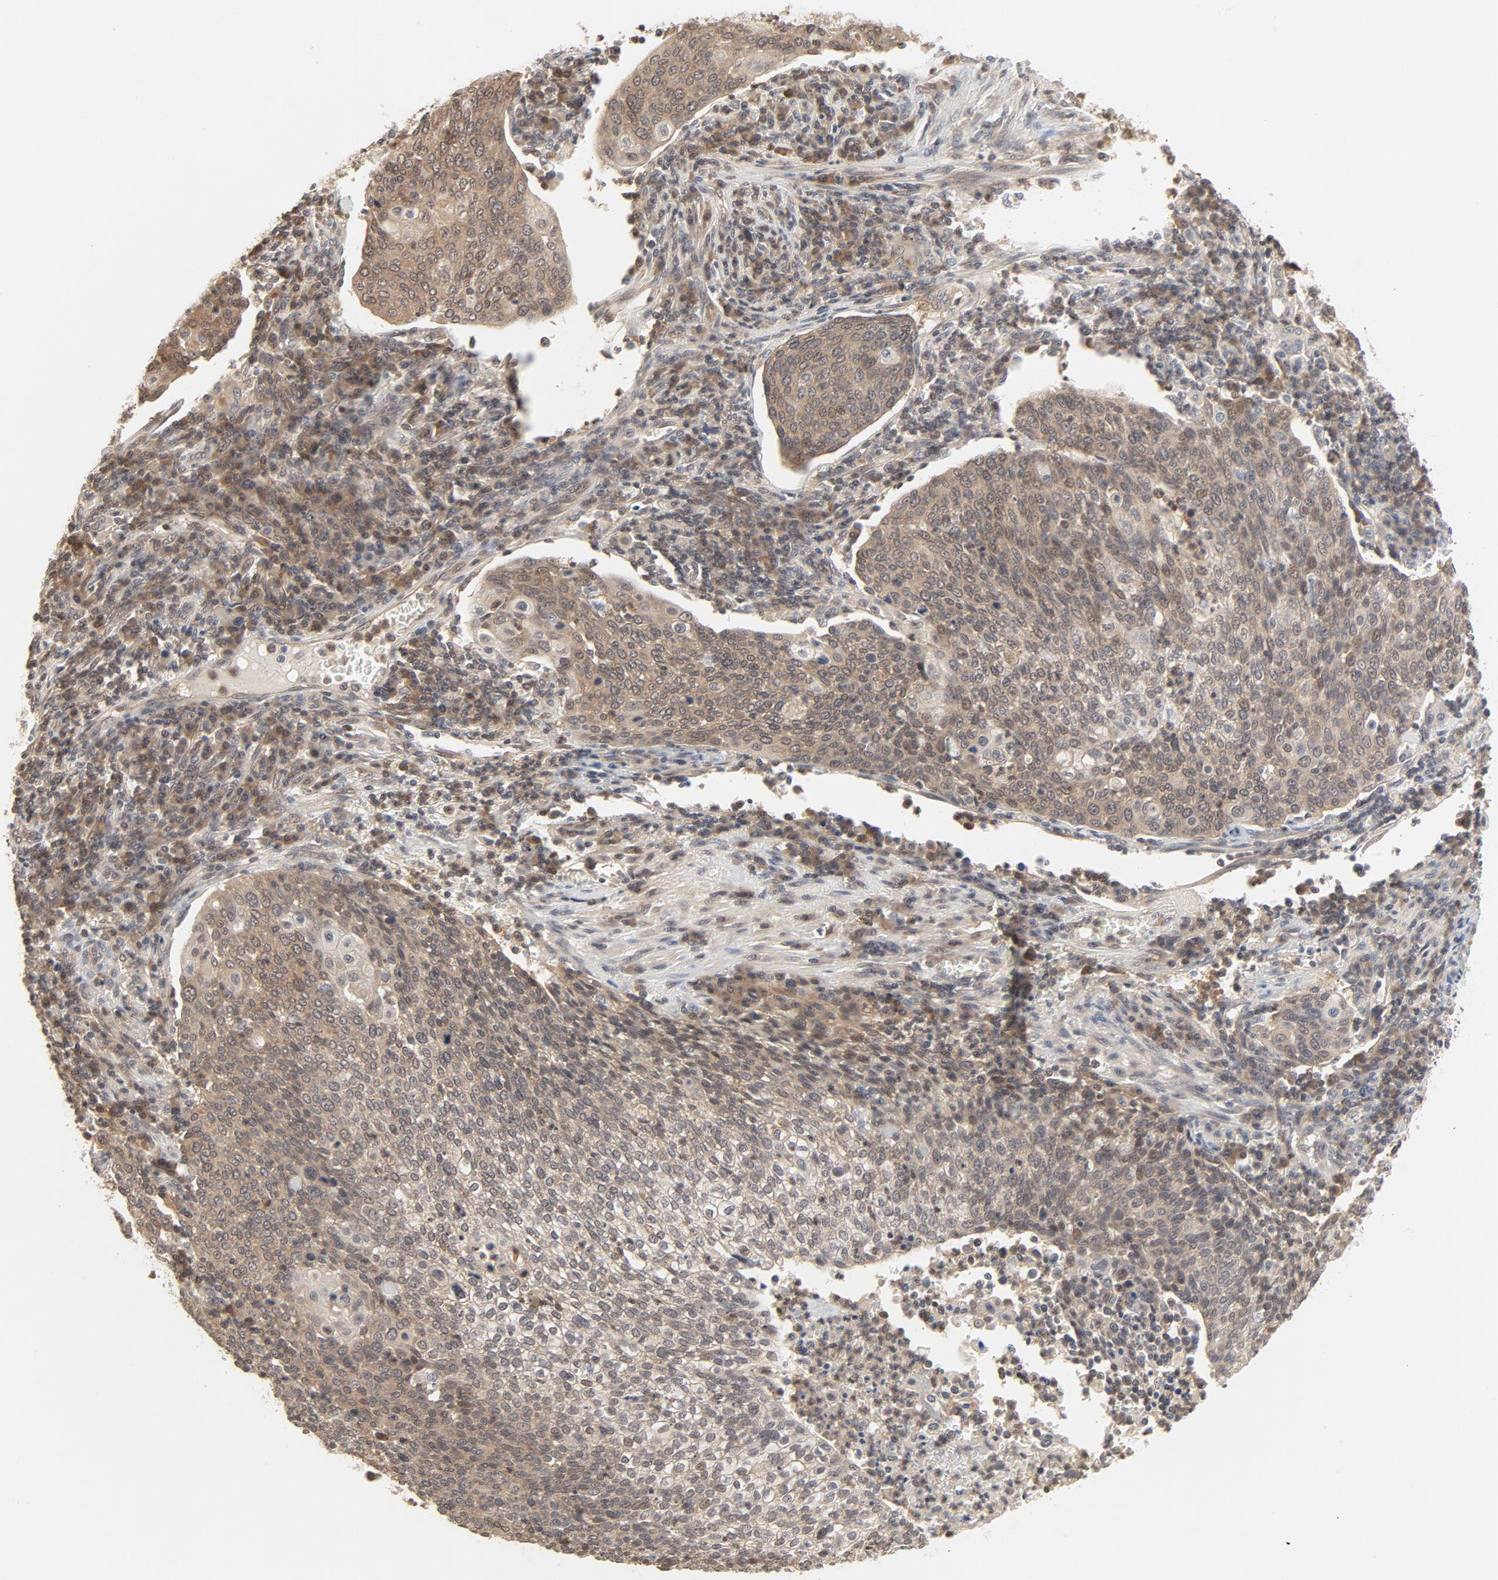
{"staining": {"intensity": "weak", "quantity": ">75%", "location": "cytoplasmic/membranous,nuclear"}, "tissue": "cervical cancer", "cell_type": "Tumor cells", "image_type": "cancer", "snomed": [{"axis": "morphology", "description": "Squamous cell carcinoma, NOS"}, {"axis": "topography", "description": "Cervix"}], "caption": "This photomicrograph shows IHC staining of cervical cancer, with low weak cytoplasmic/membranous and nuclear staining in about >75% of tumor cells.", "gene": "NEDD8", "patient": {"sex": "female", "age": 40}}